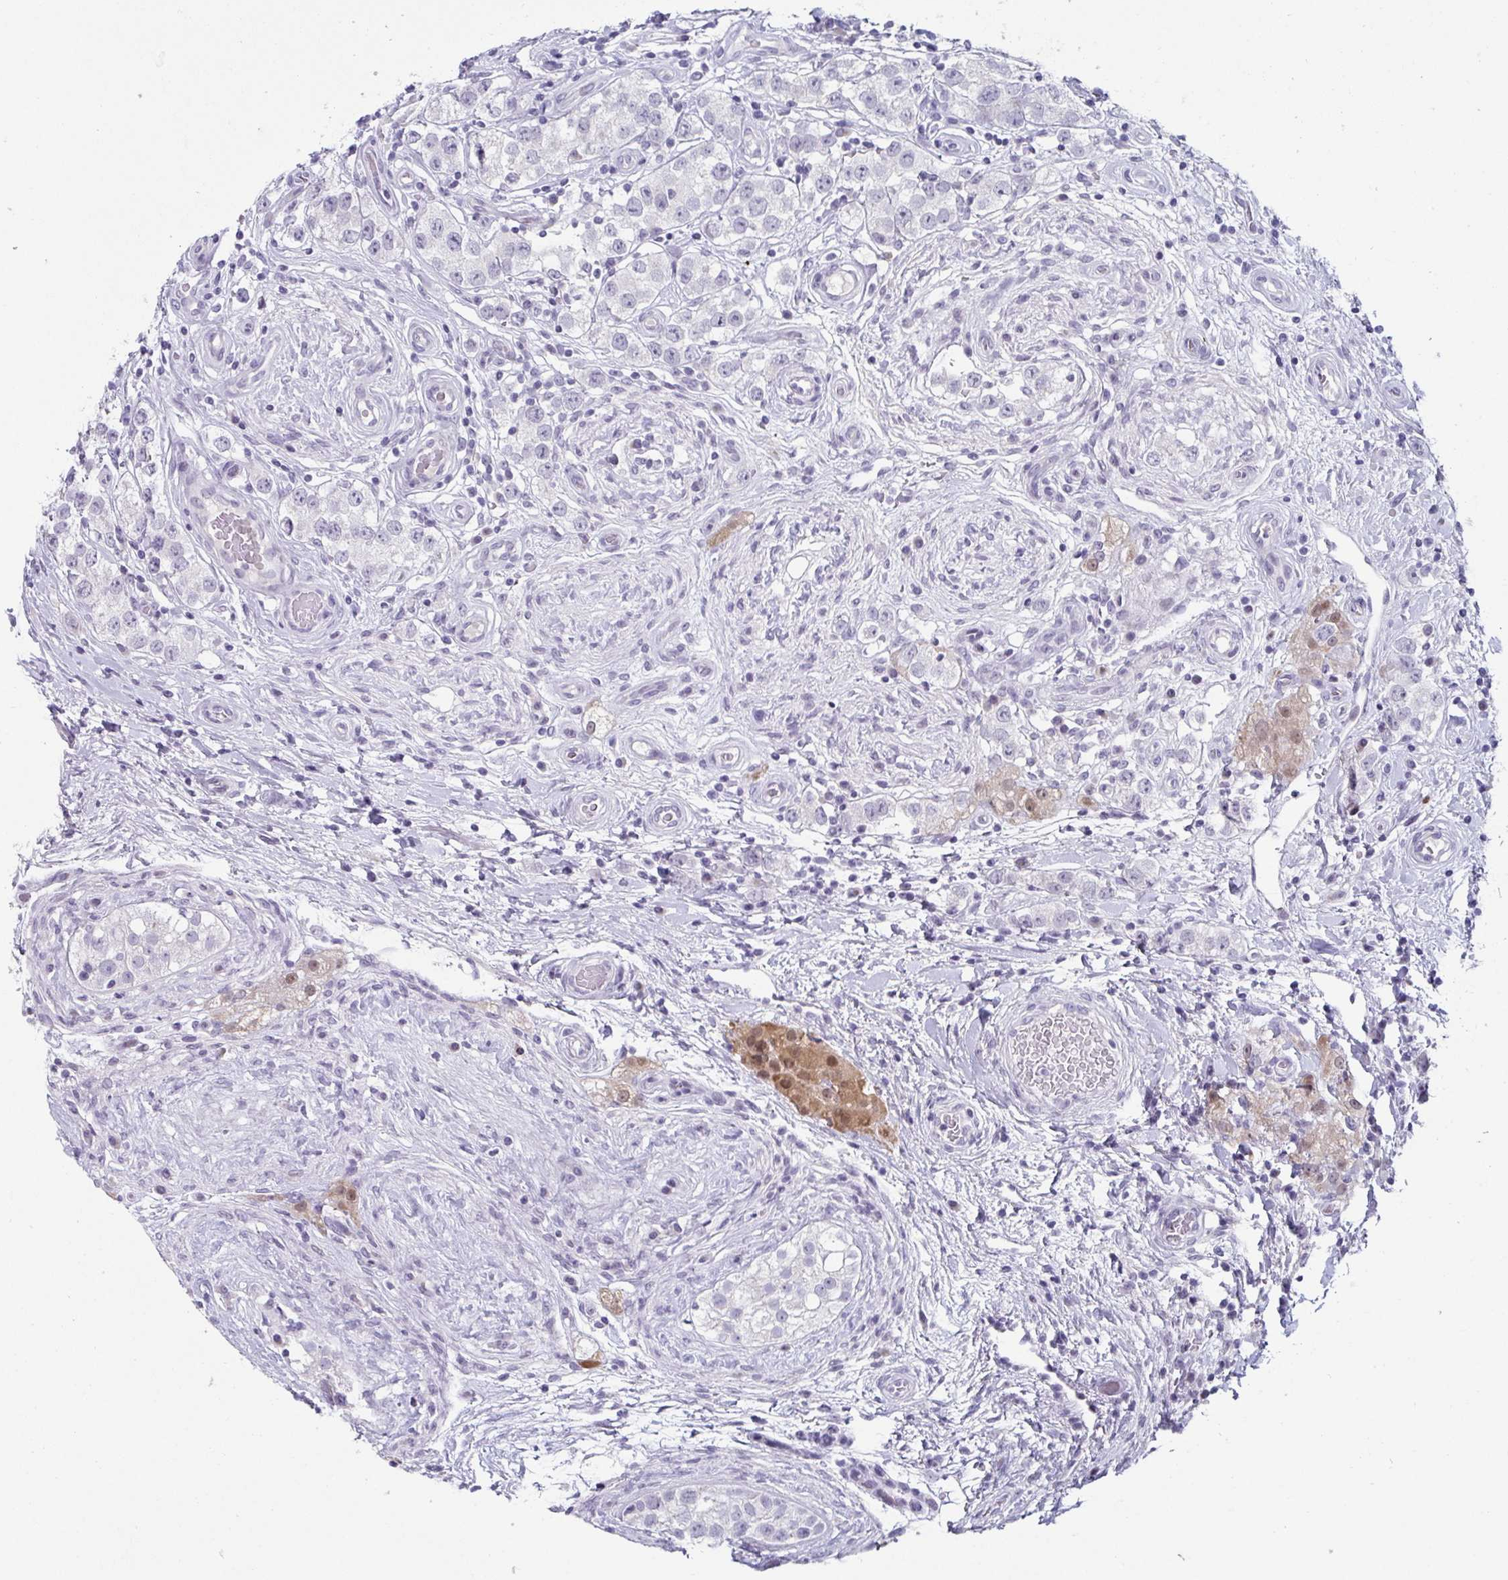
{"staining": {"intensity": "negative", "quantity": "none", "location": "none"}, "tissue": "testis cancer", "cell_type": "Tumor cells", "image_type": "cancer", "snomed": [{"axis": "morphology", "description": "Seminoma, NOS"}, {"axis": "topography", "description": "Testis"}], "caption": "IHC photomicrograph of seminoma (testis) stained for a protein (brown), which displays no staining in tumor cells.", "gene": "VSIG10L", "patient": {"sex": "male", "age": 34}}